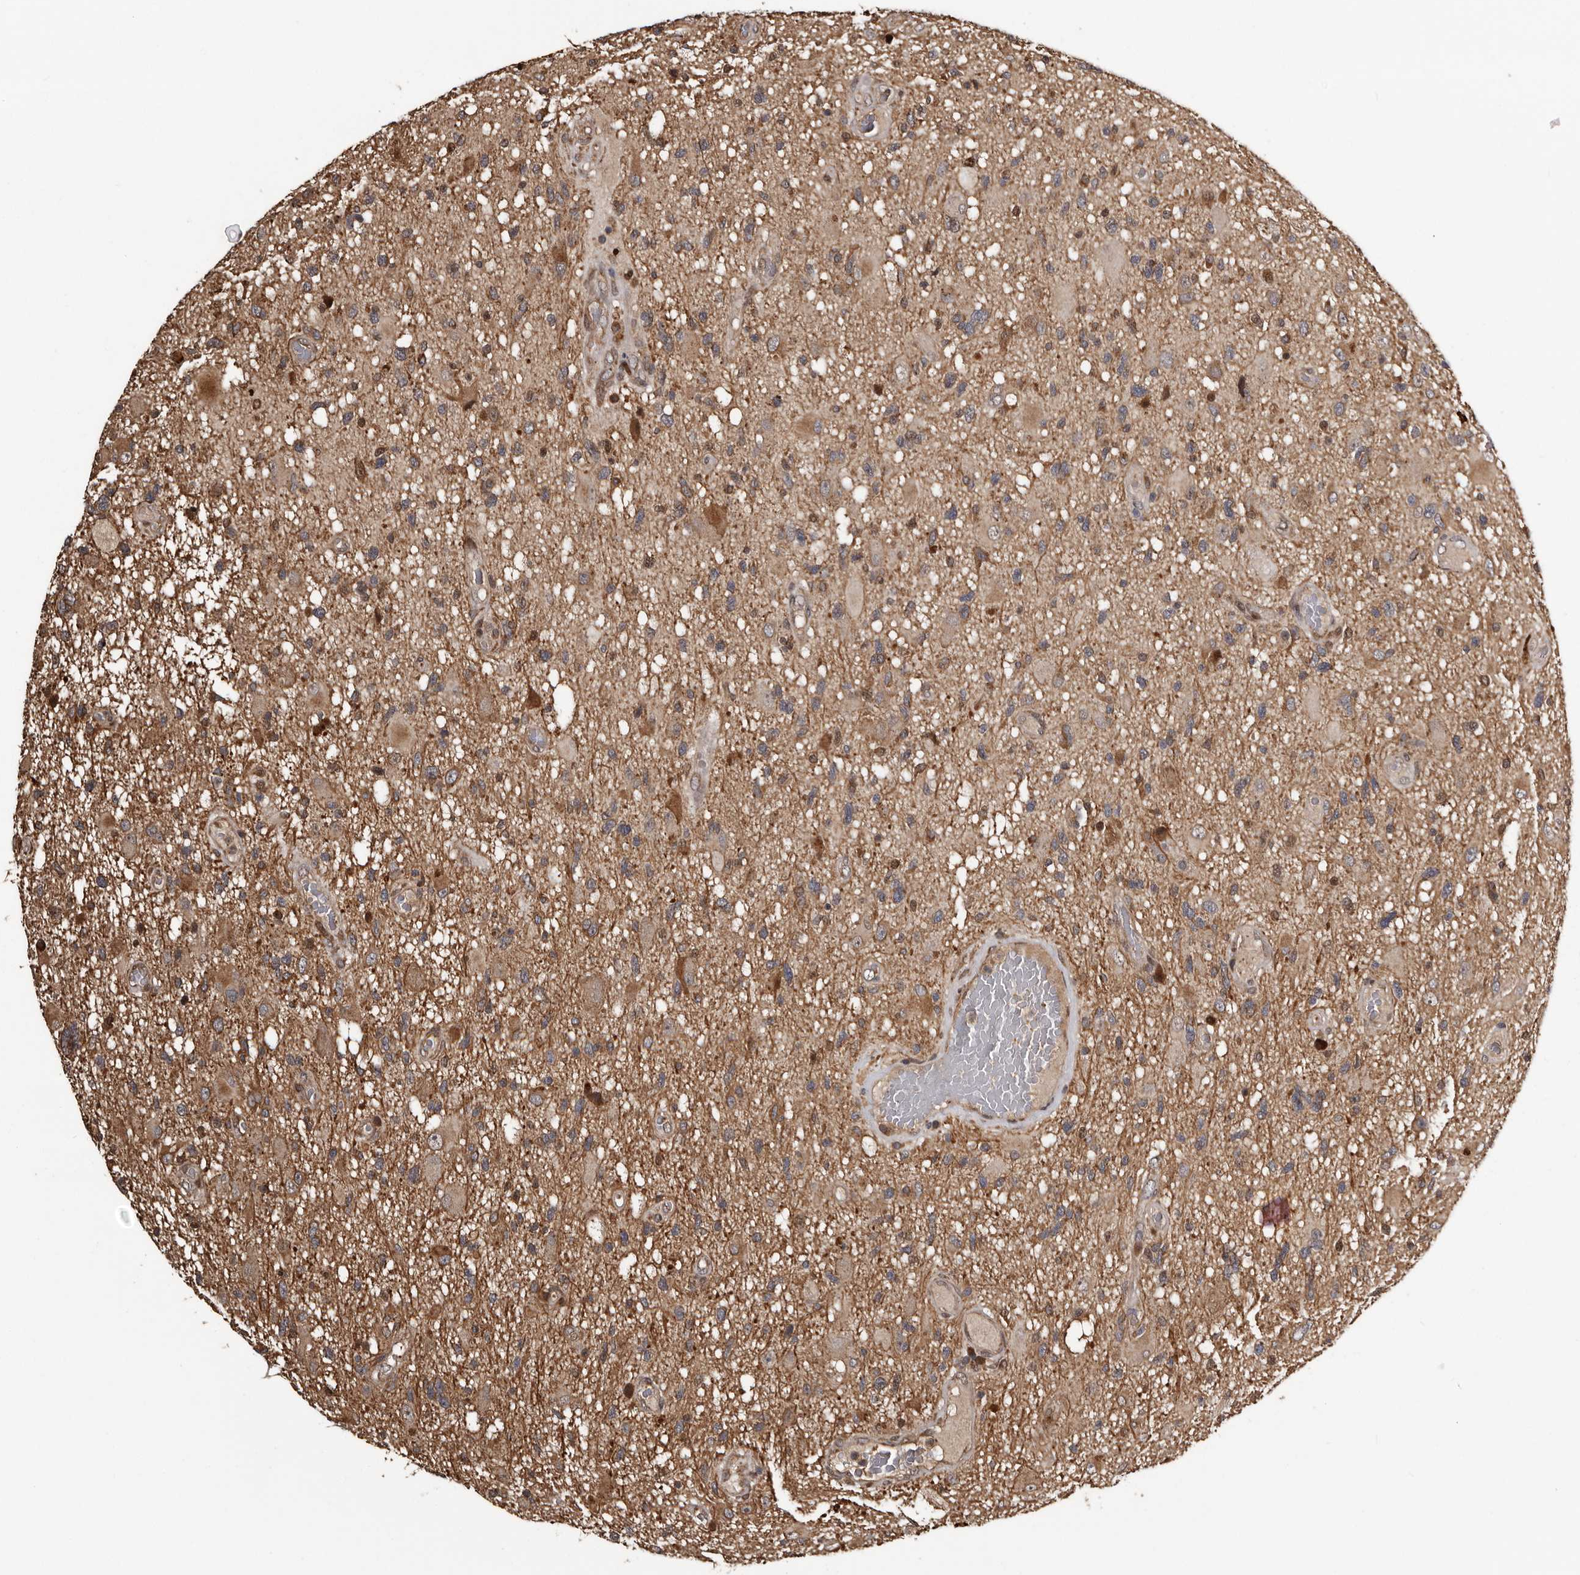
{"staining": {"intensity": "moderate", "quantity": "25%-75%", "location": "cytoplasmic/membranous"}, "tissue": "glioma", "cell_type": "Tumor cells", "image_type": "cancer", "snomed": [{"axis": "morphology", "description": "Glioma, malignant, High grade"}, {"axis": "topography", "description": "Brain"}], "caption": "Protein analysis of malignant high-grade glioma tissue shows moderate cytoplasmic/membranous expression in about 25%-75% of tumor cells.", "gene": "SERTAD4", "patient": {"sex": "male", "age": 33}}